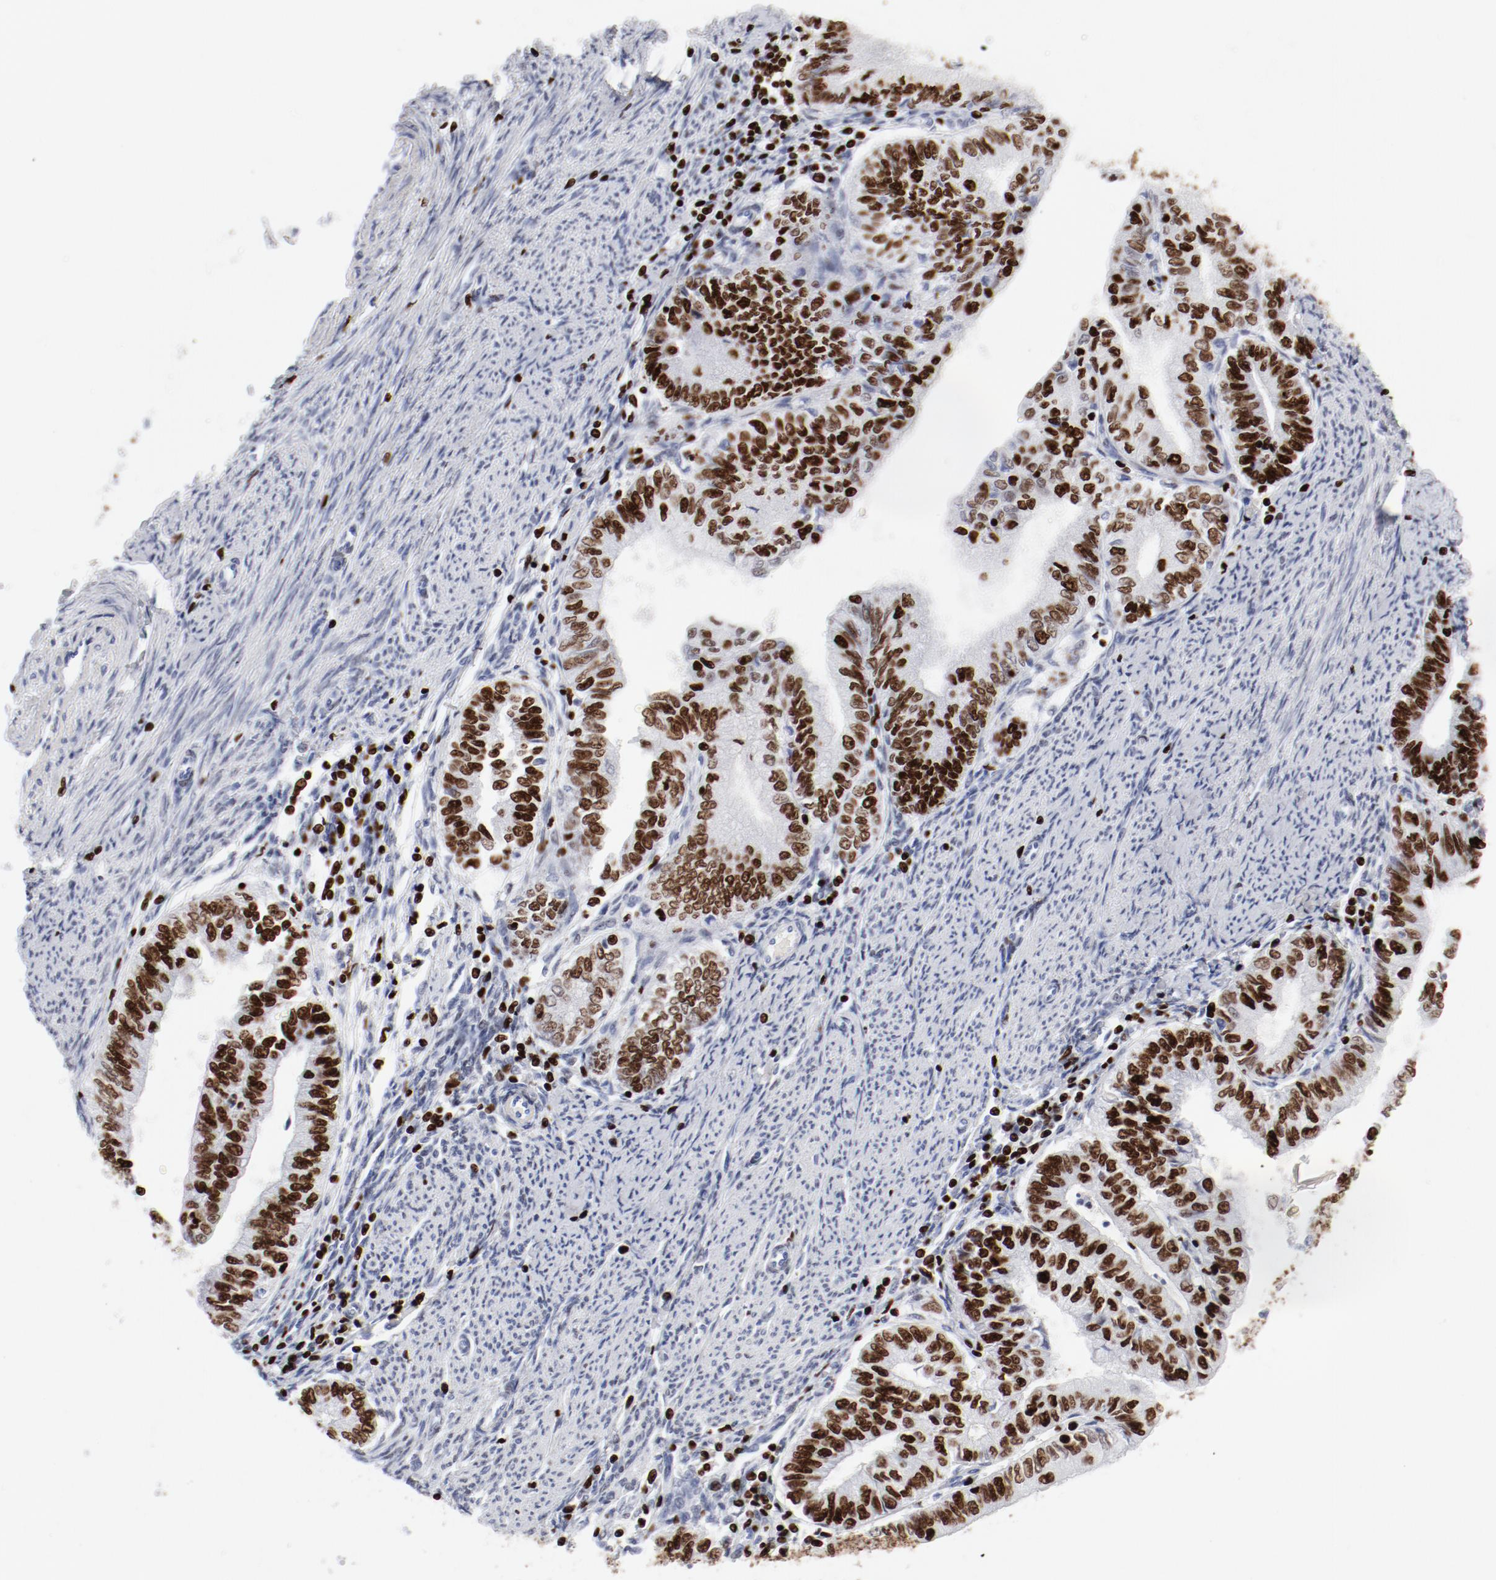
{"staining": {"intensity": "strong", "quantity": ">75%", "location": "nuclear"}, "tissue": "endometrial cancer", "cell_type": "Tumor cells", "image_type": "cancer", "snomed": [{"axis": "morphology", "description": "Adenocarcinoma, NOS"}, {"axis": "topography", "description": "Endometrium"}], "caption": "Brown immunohistochemical staining in endometrial cancer (adenocarcinoma) shows strong nuclear staining in about >75% of tumor cells.", "gene": "SMARCC2", "patient": {"sex": "female", "age": 66}}